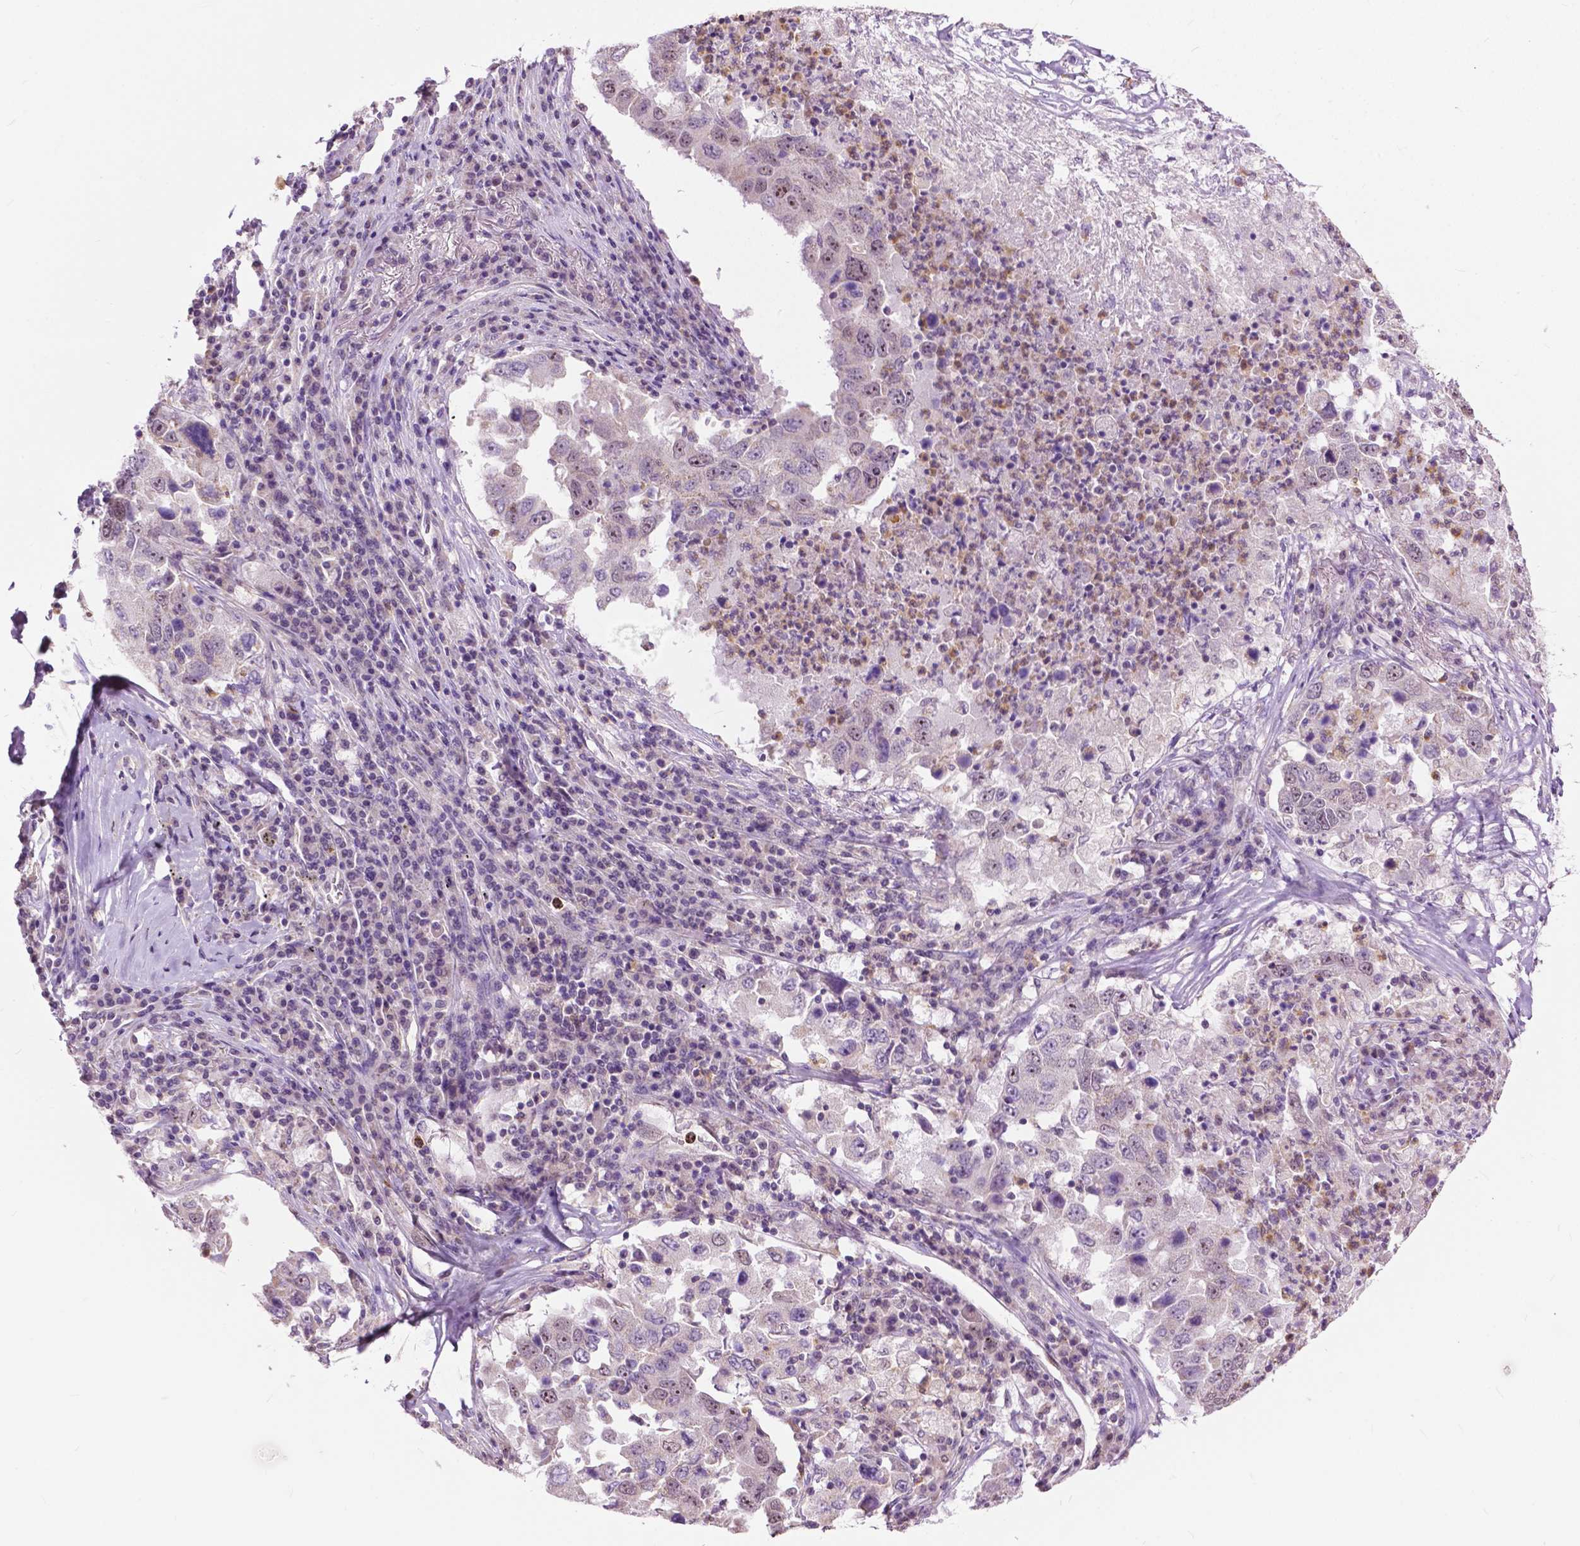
{"staining": {"intensity": "weak", "quantity": "25%-75%", "location": "nuclear"}, "tissue": "lung cancer", "cell_type": "Tumor cells", "image_type": "cancer", "snomed": [{"axis": "morphology", "description": "Adenocarcinoma, NOS"}, {"axis": "topography", "description": "Lung"}], "caption": "Human adenocarcinoma (lung) stained for a protein (brown) exhibits weak nuclear positive staining in about 25%-75% of tumor cells.", "gene": "TTC9B", "patient": {"sex": "male", "age": 73}}